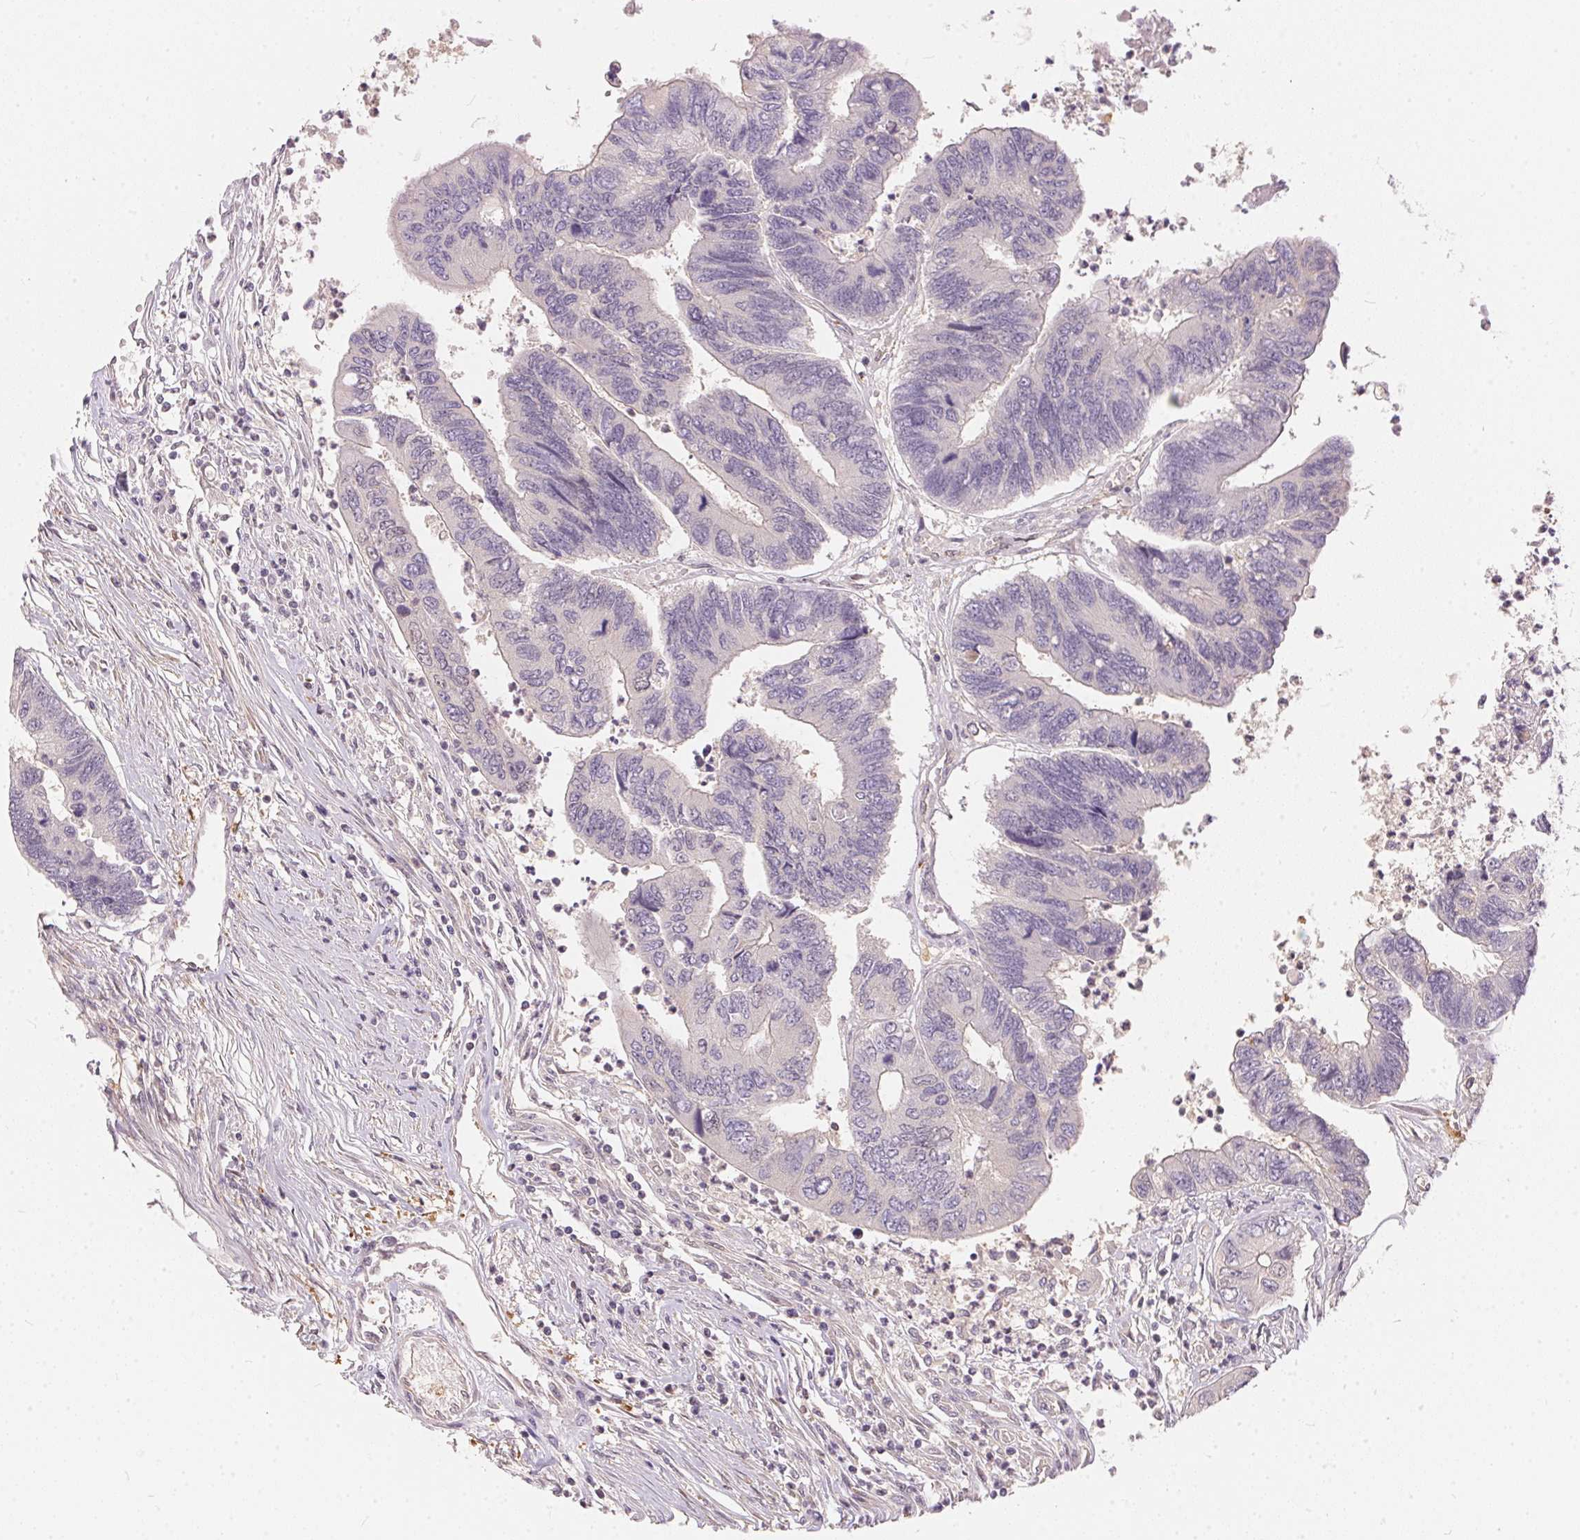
{"staining": {"intensity": "negative", "quantity": "none", "location": "none"}, "tissue": "colorectal cancer", "cell_type": "Tumor cells", "image_type": "cancer", "snomed": [{"axis": "morphology", "description": "Adenocarcinoma, NOS"}, {"axis": "topography", "description": "Colon"}], "caption": "An immunohistochemistry (IHC) photomicrograph of colorectal cancer (adenocarcinoma) is shown. There is no staining in tumor cells of colorectal cancer (adenocarcinoma).", "gene": "BLMH", "patient": {"sex": "female", "age": 67}}